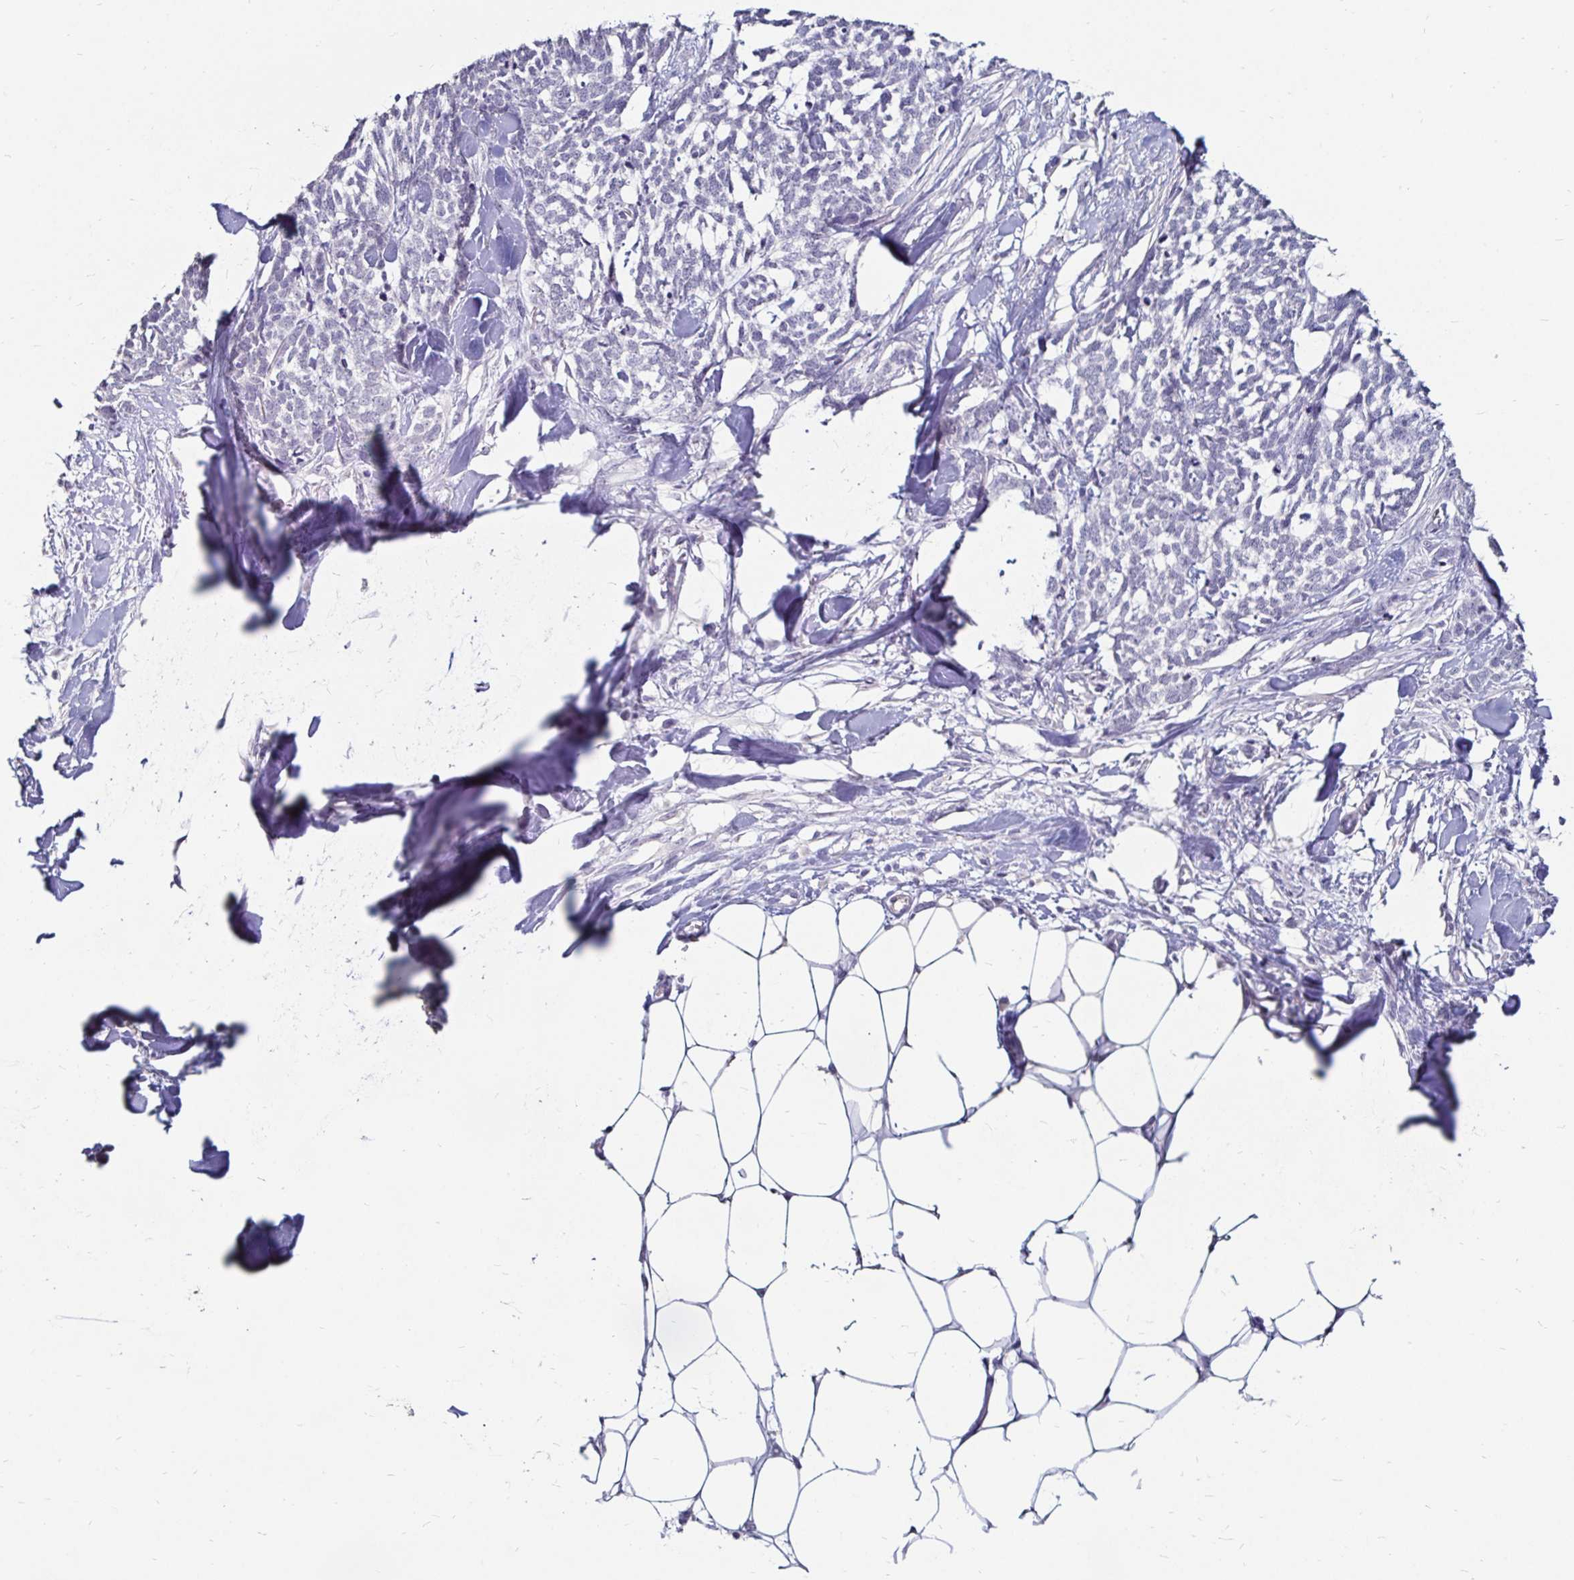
{"staining": {"intensity": "negative", "quantity": "none", "location": "none"}, "tissue": "skin cancer", "cell_type": "Tumor cells", "image_type": "cancer", "snomed": [{"axis": "morphology", "description": "Basal cell carcinoma"}, {"axis": "topography", "description": "Skin"}], "caption": "Human skin cancer stained for a protein using immunohistochemistry (IHC) displays no expression in tumor cells.", "gene": "FAIM2", "patient": {"sex": "female", "age": 59}}